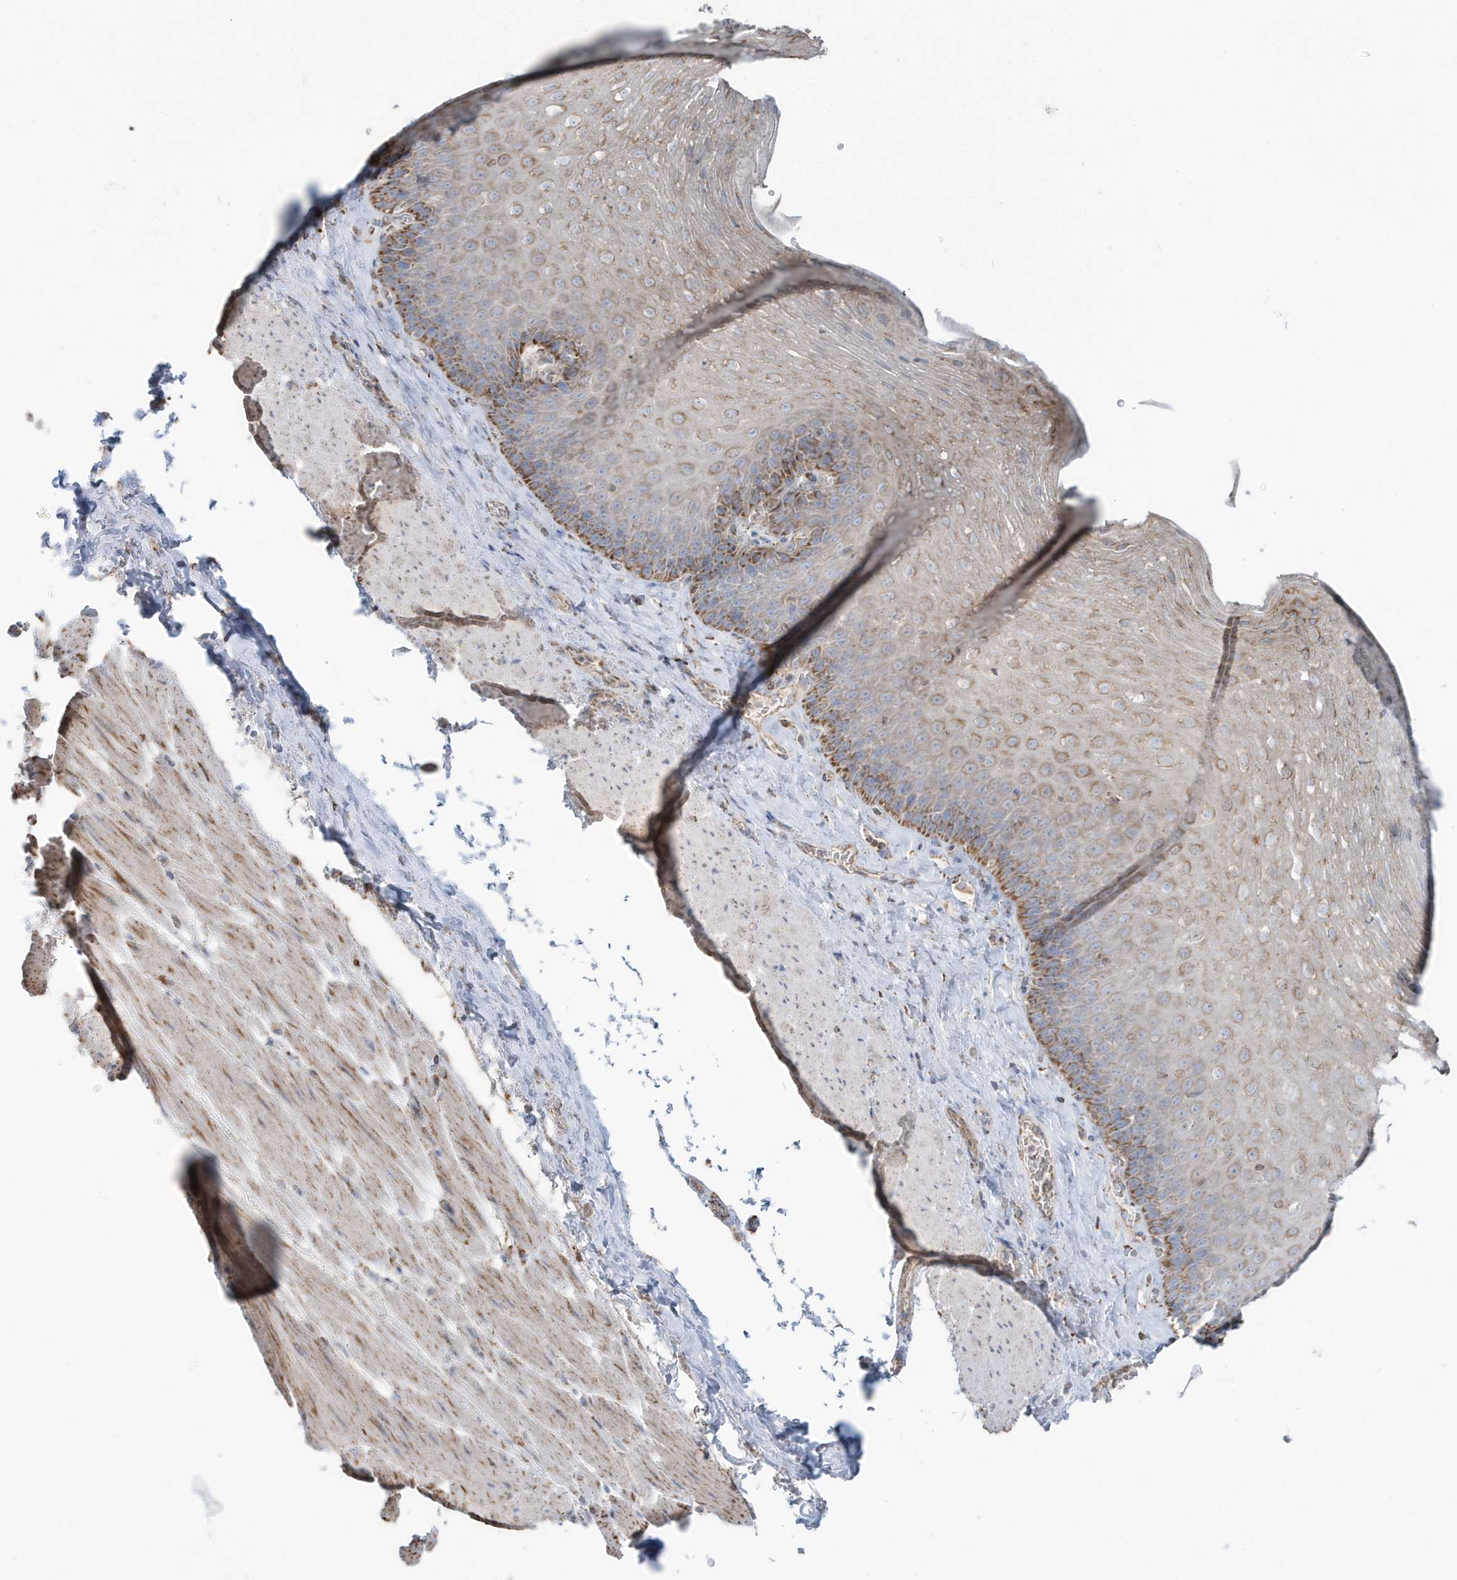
{"staining": {"intensity": "moderate", "quantity": ">75%", "location": "cytoplasmic/membranous"}, "tissue": "esophagus", "cell_type": "Squamous epithelial cells", "image_type": "normal", "snomed": [{"axis": "morphology", "description": "Normal tissue, NOS"}, {"axis": "topography", "description": "Esophagus"}], "caption": "DAB (3,3'-diaminobenzidine) immunohistochemical staining of unremarkable human esophagus shows moderate cytoplasmic/membranous protein expression in about >75% of squamous epithelial cells.", "gene": "RAB11FIP3", "patient": {"sex": "female", "age": 66}}